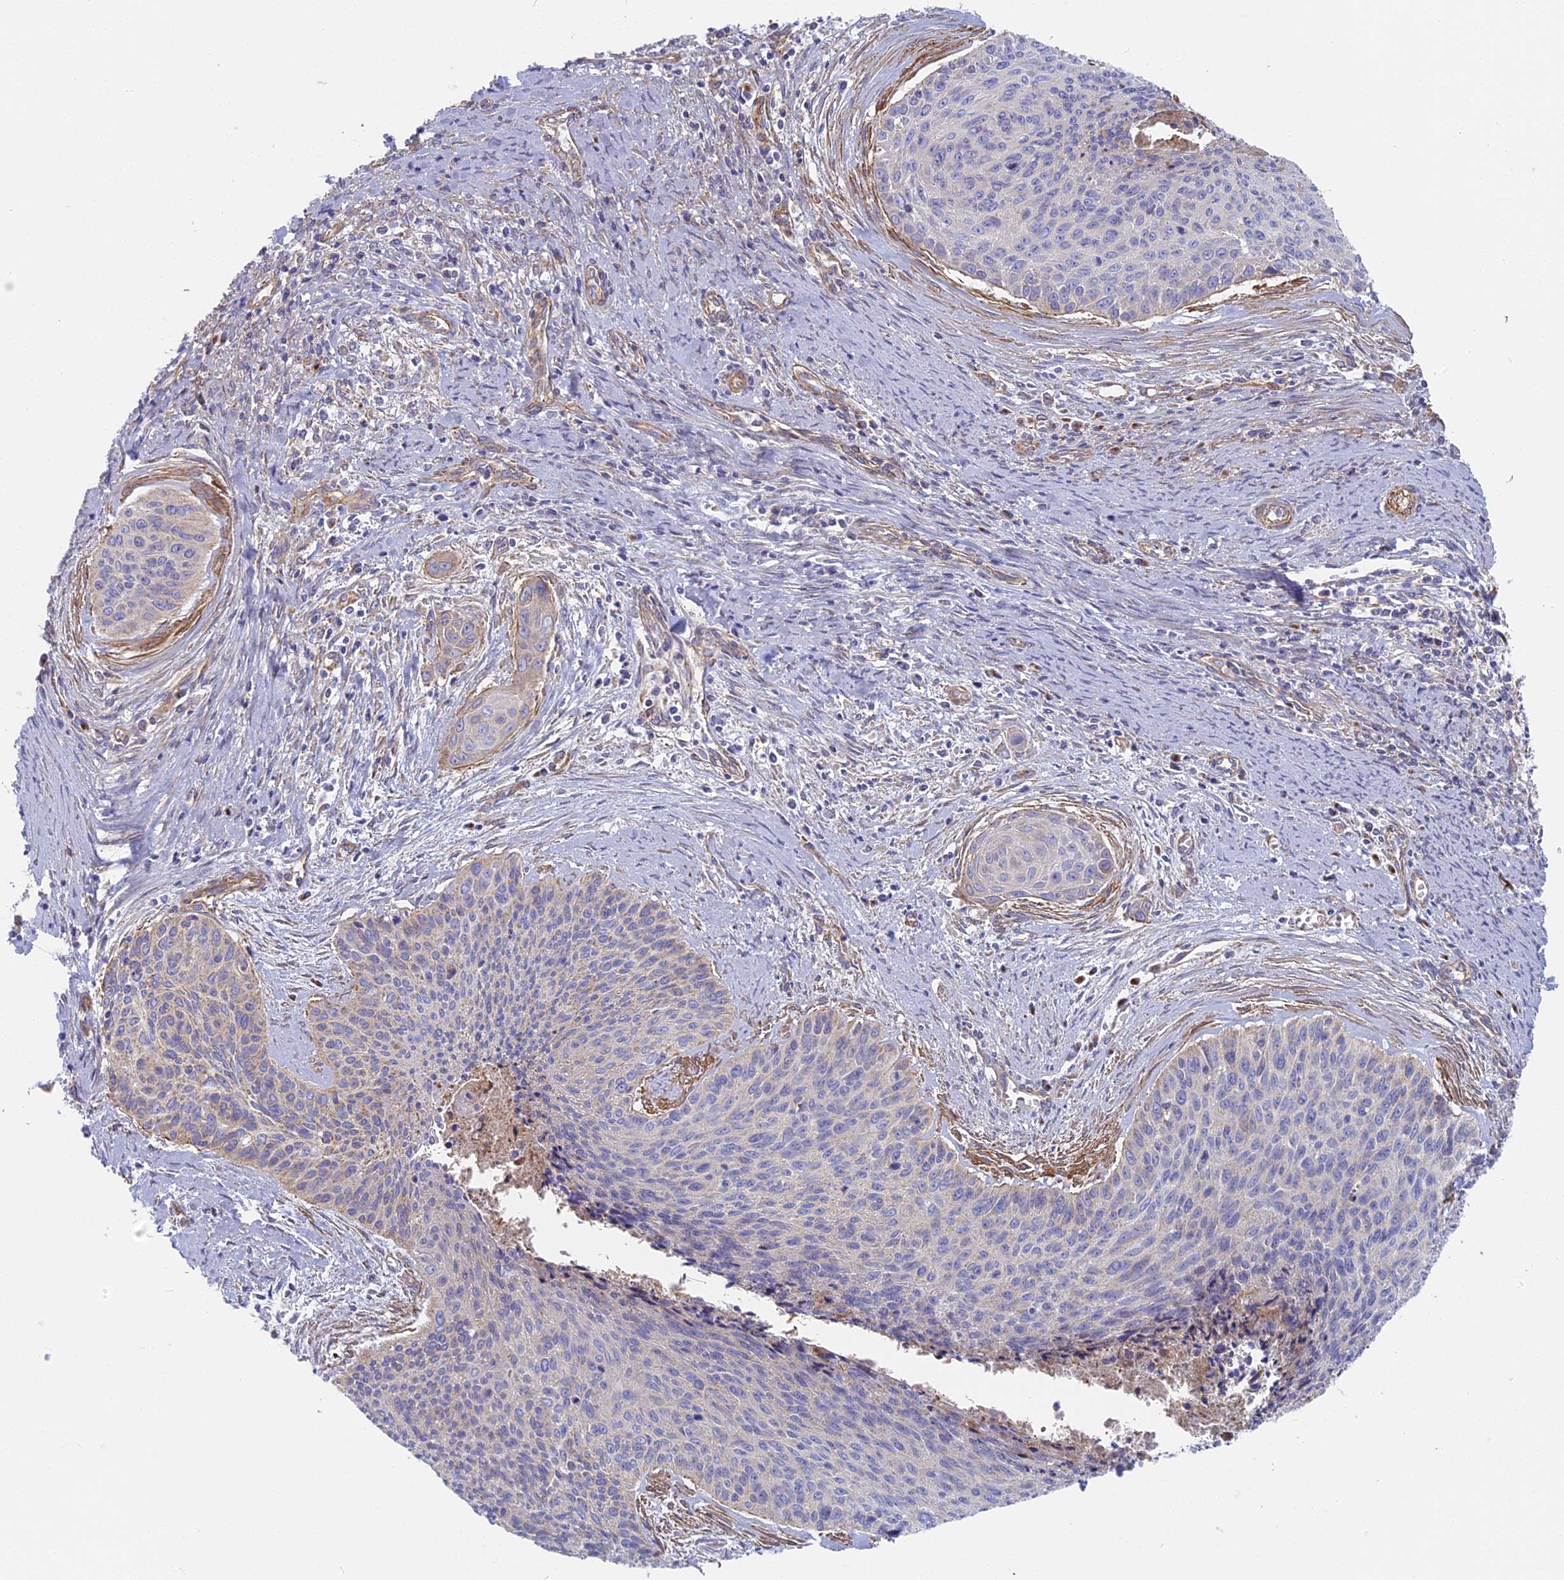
{"staining": {"intensity": "negative", "quantity": "none", "location": "none"}, "tissue": "cervical cancer", "cell_type": "Tumor cells", "image_type": "cancer", "snomed": [{"axis": "morphology", "description": "Squamous cell carcinoma, NOS"}, {"axis": "topography", "description": "Cervix"}], "caption": "The histopathology image exhibits no staining of tumor cells in cervical cancer (squamous cell carcinoma).", "gene": "DDA1", "patient": {"sex": "female", "age": 55}}